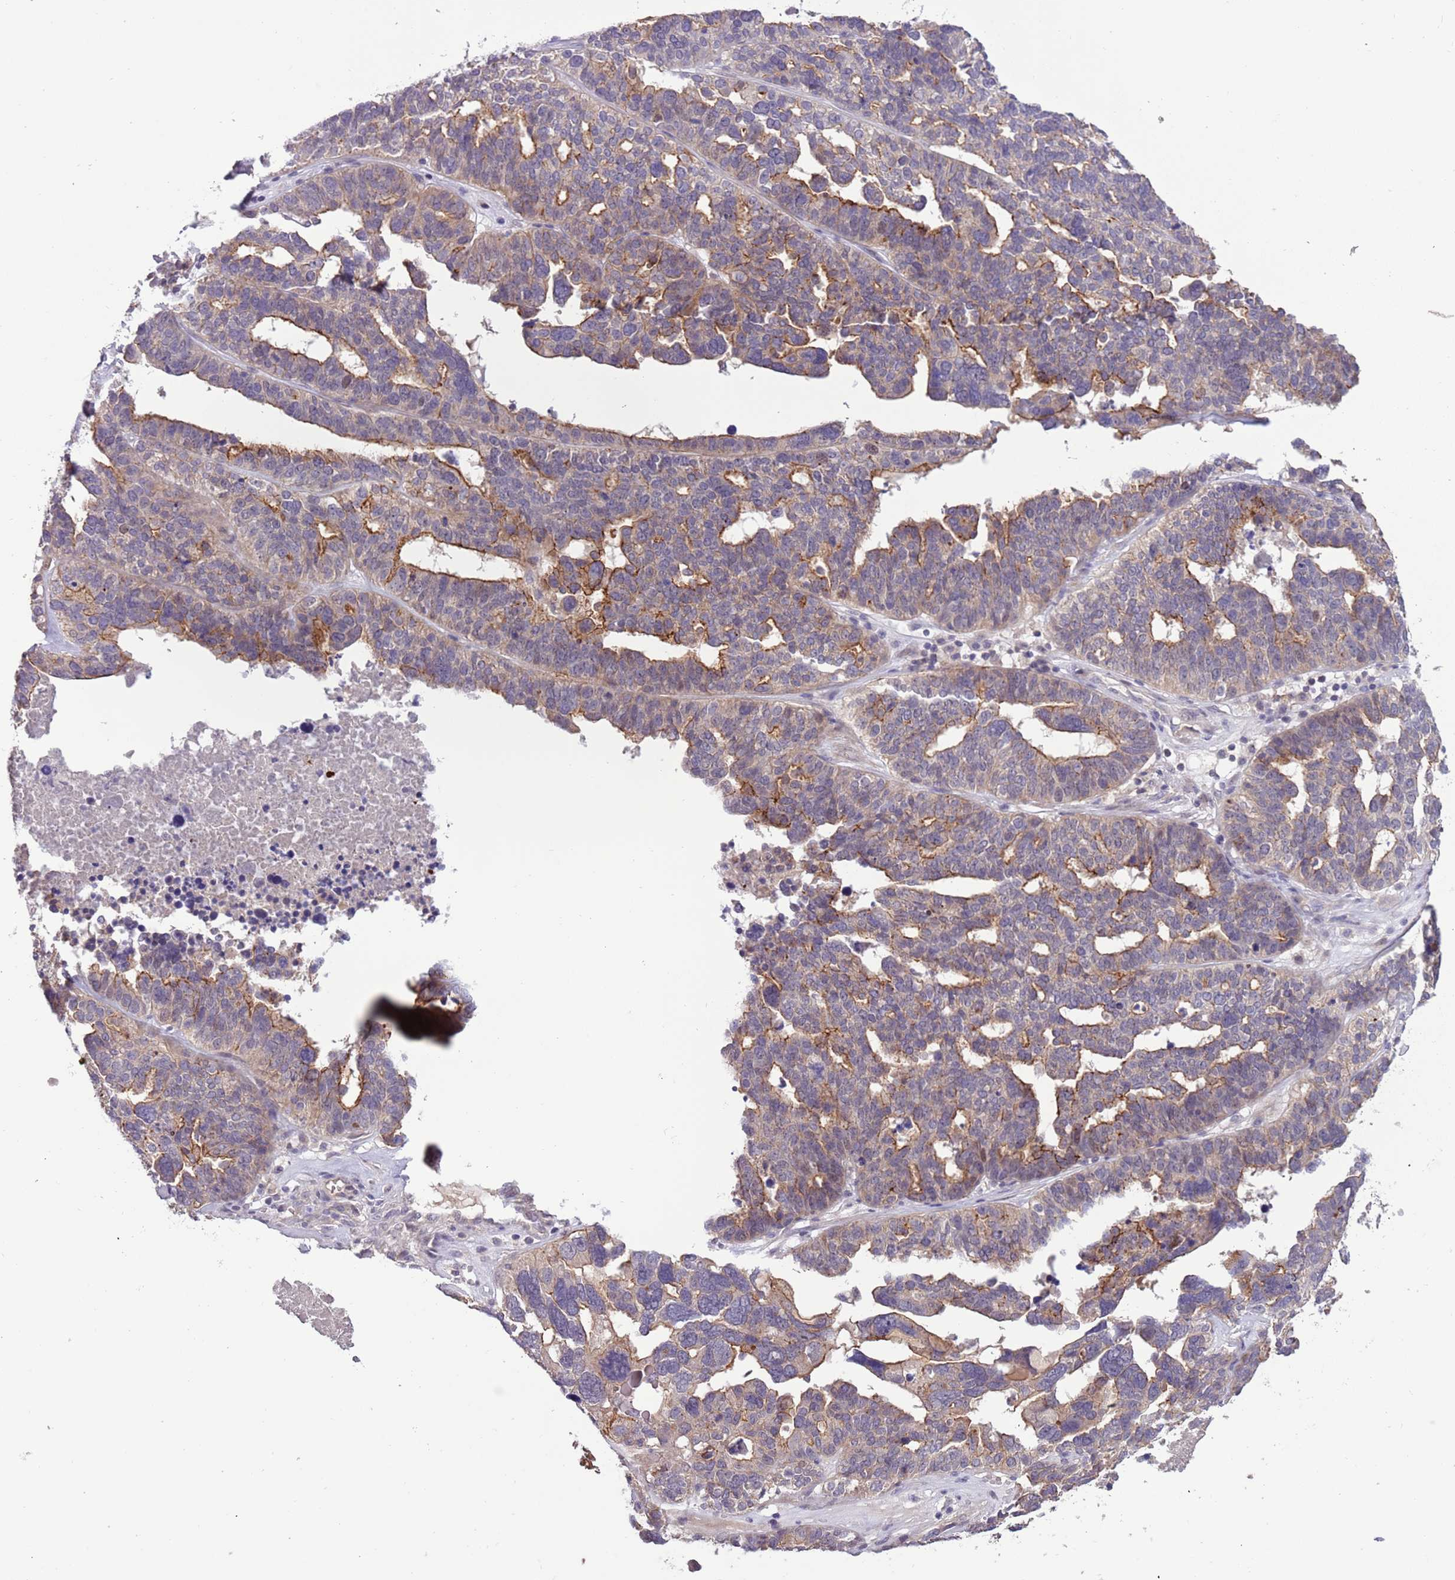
{"staining": {"intensity": "moderate", "quantity": "25%-75%", "location": "cytoplasmic/membranous"}, "tissue": "ovarian cancer", "cell_type": "Tumor cells", "image_type": "cancer", "snomed": [{"axis": "morphology", "description": "Cystadenocarcinoma, serous, NOS"}, {"axis": "topography", "description": "Ovary"}], "caption": "Immunohistochemical staining of ovarian cancer exhibits medium levels of moderate cytoplasmic/membranous protein expression in approximately 25%-75% of tumor cells.", "gene": "SHROOM3", "patient": {"sex": "female", "age": 59}}